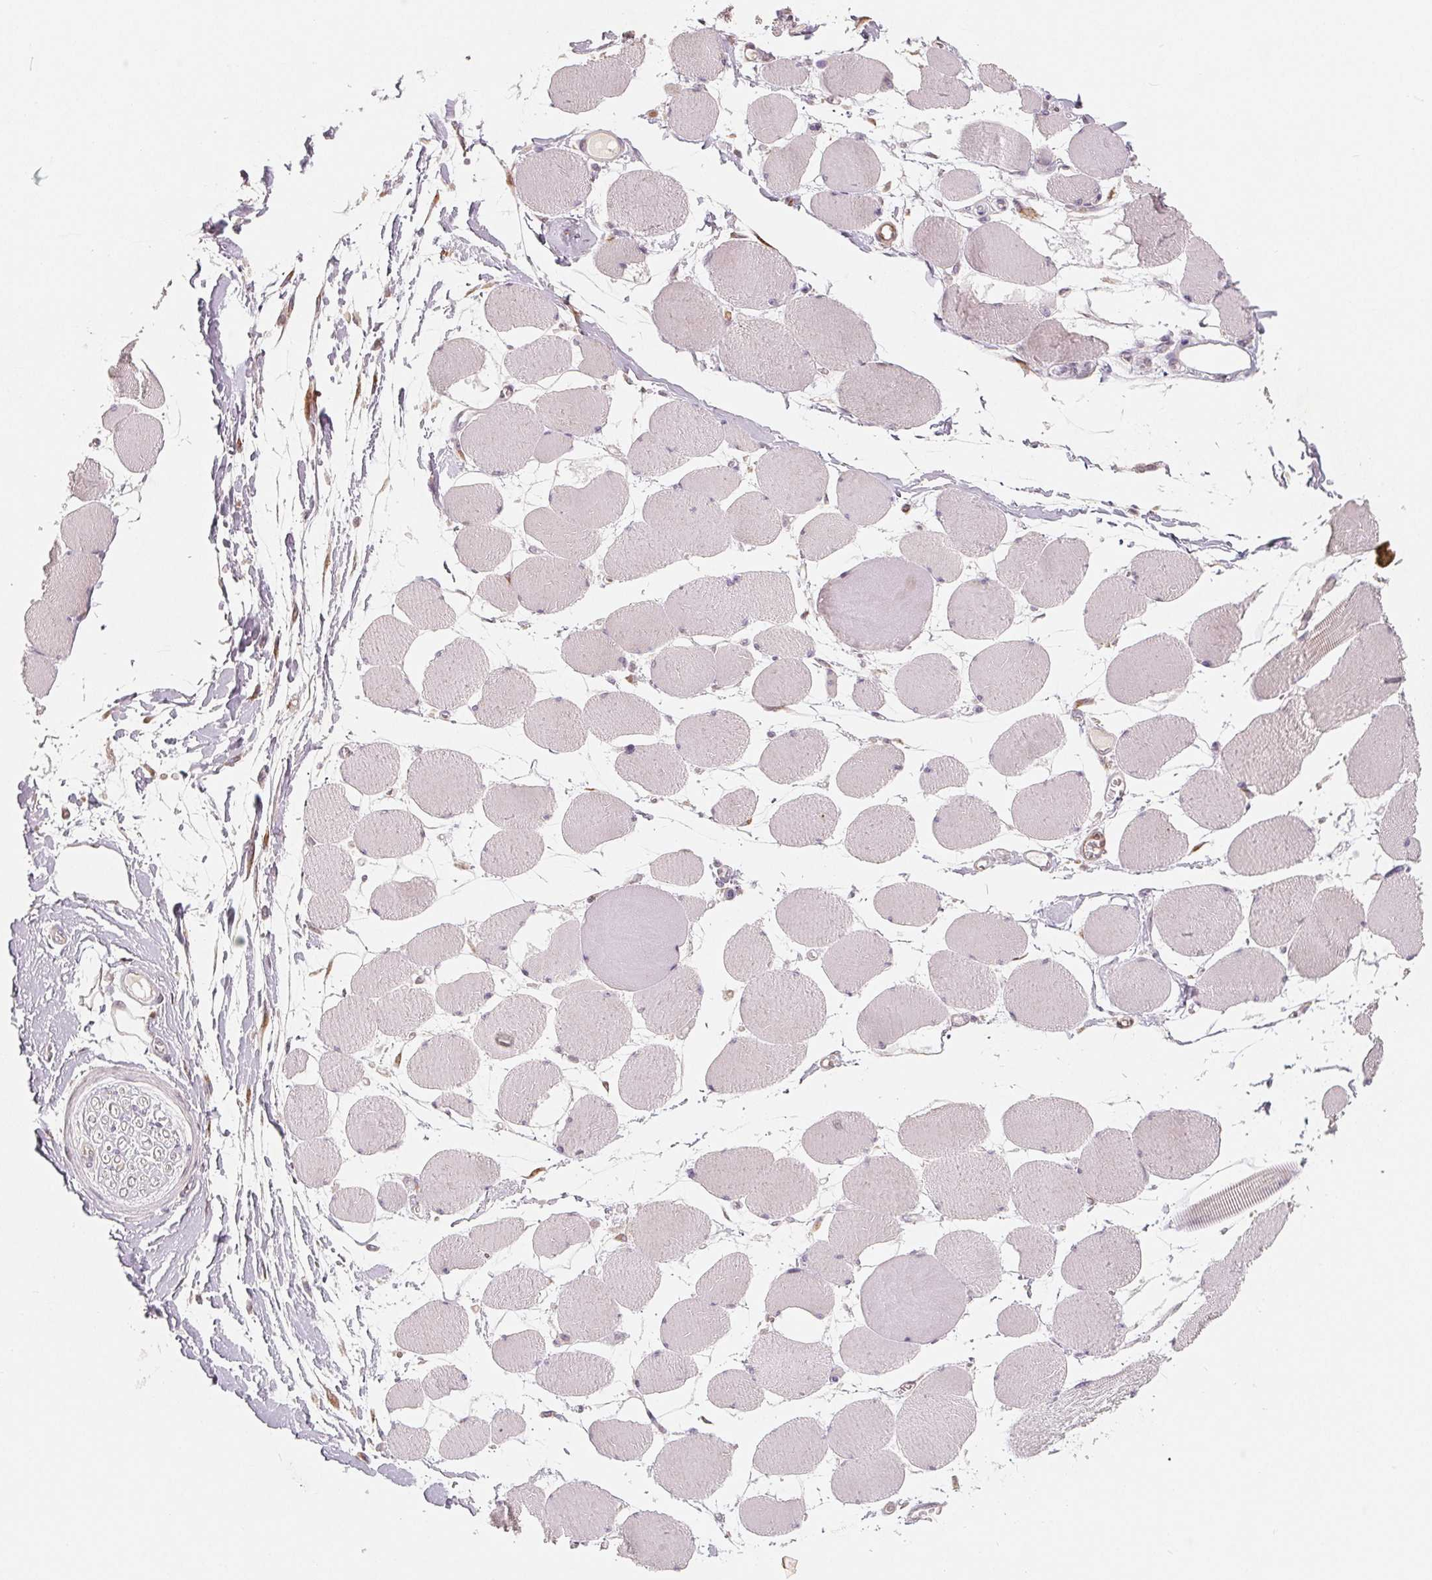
{"staining": {"intensity": "negative", "quantity": "none", "location": "none"}, "tissue": "skeletal muscle", "cell_type": "Myocytes", "image_type": "normal", "snomed": [{"axis": "morphology", "description": "Normal tissue, NOS"}, {"axis": "topography", "description": "Skeletal muscle"}], "caption": "This is an IHC micrograph of unremarkable human skeletal muscle. There is no staining in myocytes.", "gene": "TMSB15B", "patient": {"sex": "female", "age": 75}}